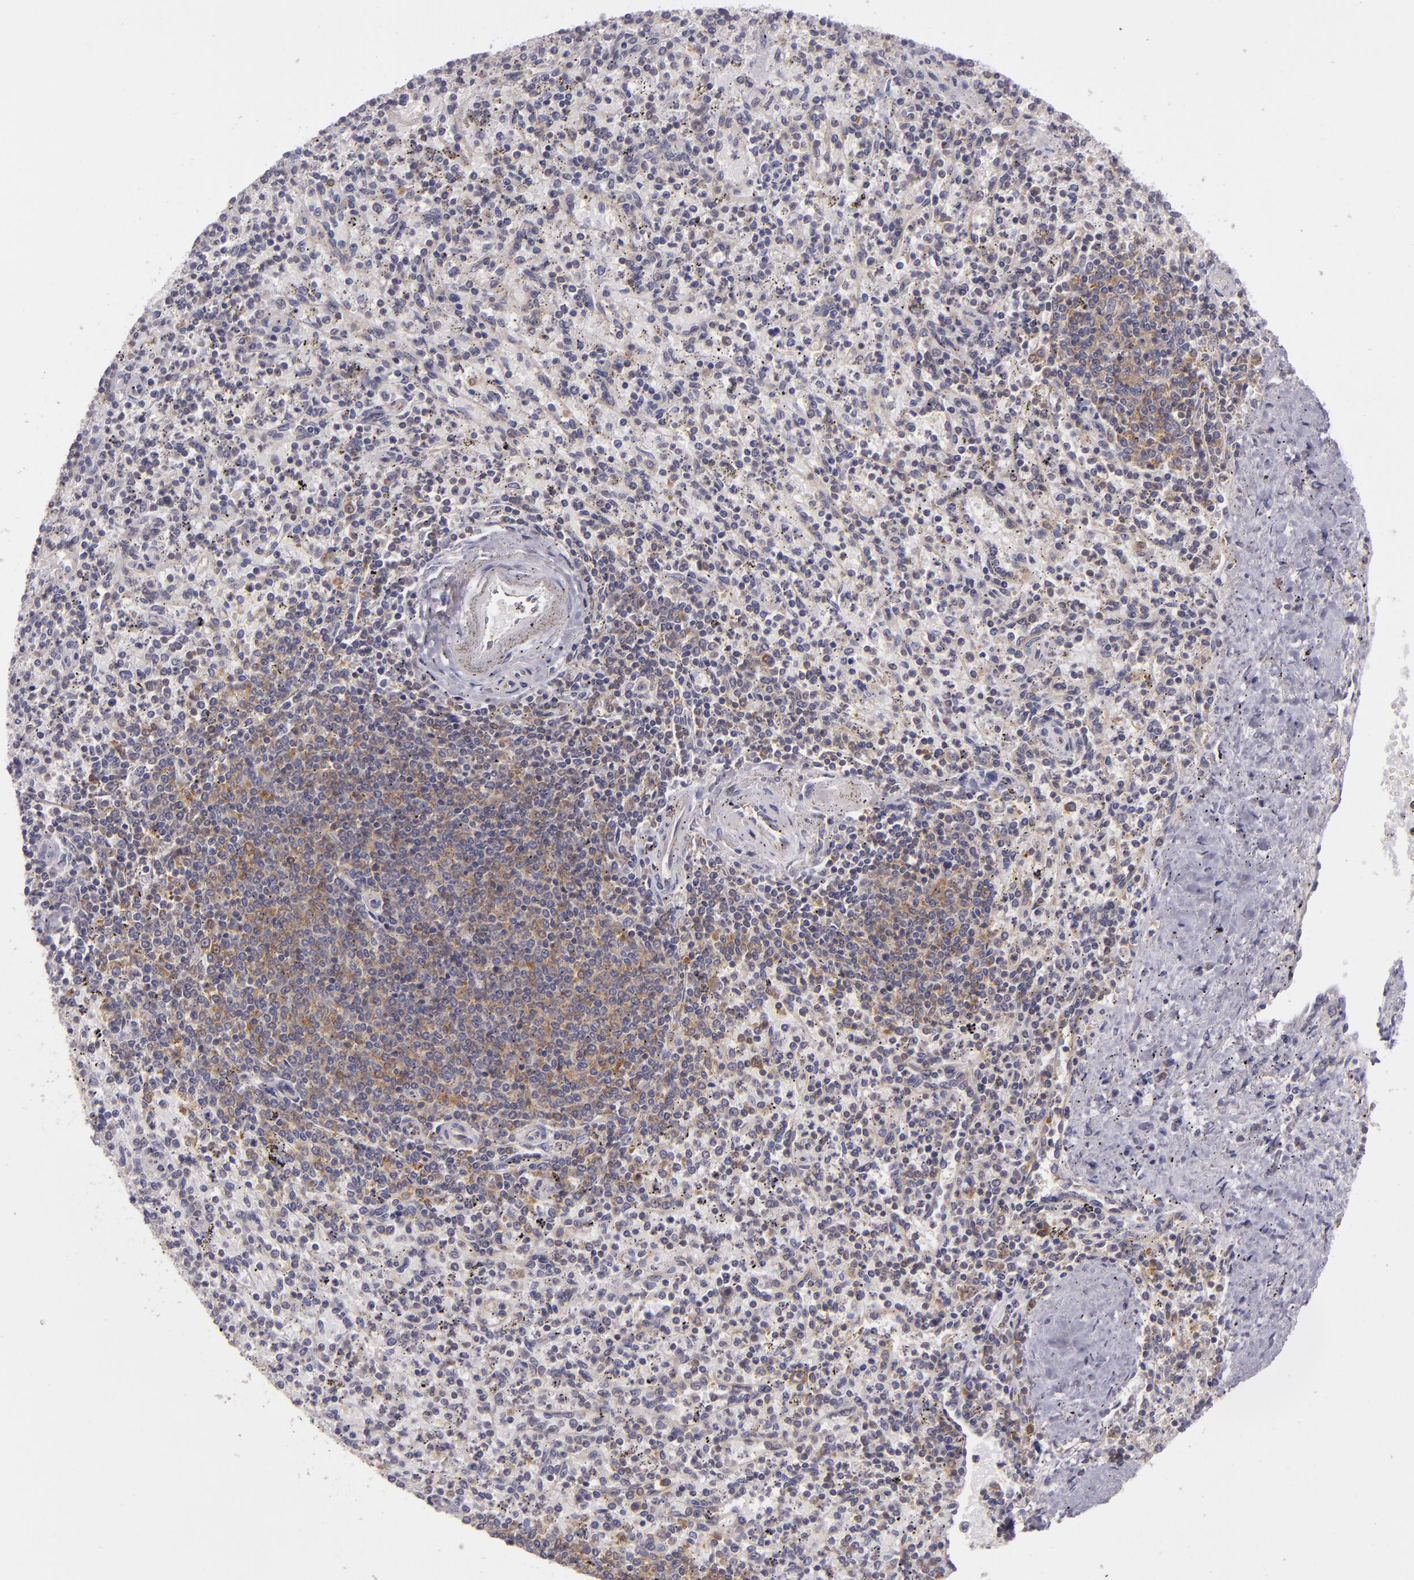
{"staining": {"intensity": "weak", "quantity": "<25%", "location": "cytoplasmic/membranous"}, "tissue": "spleen", "cell_type": "Cells in red pulp", "image_type": "normal", "snomed": [{"axis": "morphology", "description": "Normal tissue, NOS"}, {"axis": "topography", "description": "Spleen"}], "caption": "This image is of normal spleen stained with immunohistochemistry (IHC) to label a protein in brown with the nuclei are counter-stained blue. There is no positivity in cells in red pulp. Nuclei are stained in blue.", "gene": "UPF3B", "patient": {"sex": "male", "age": 72}}